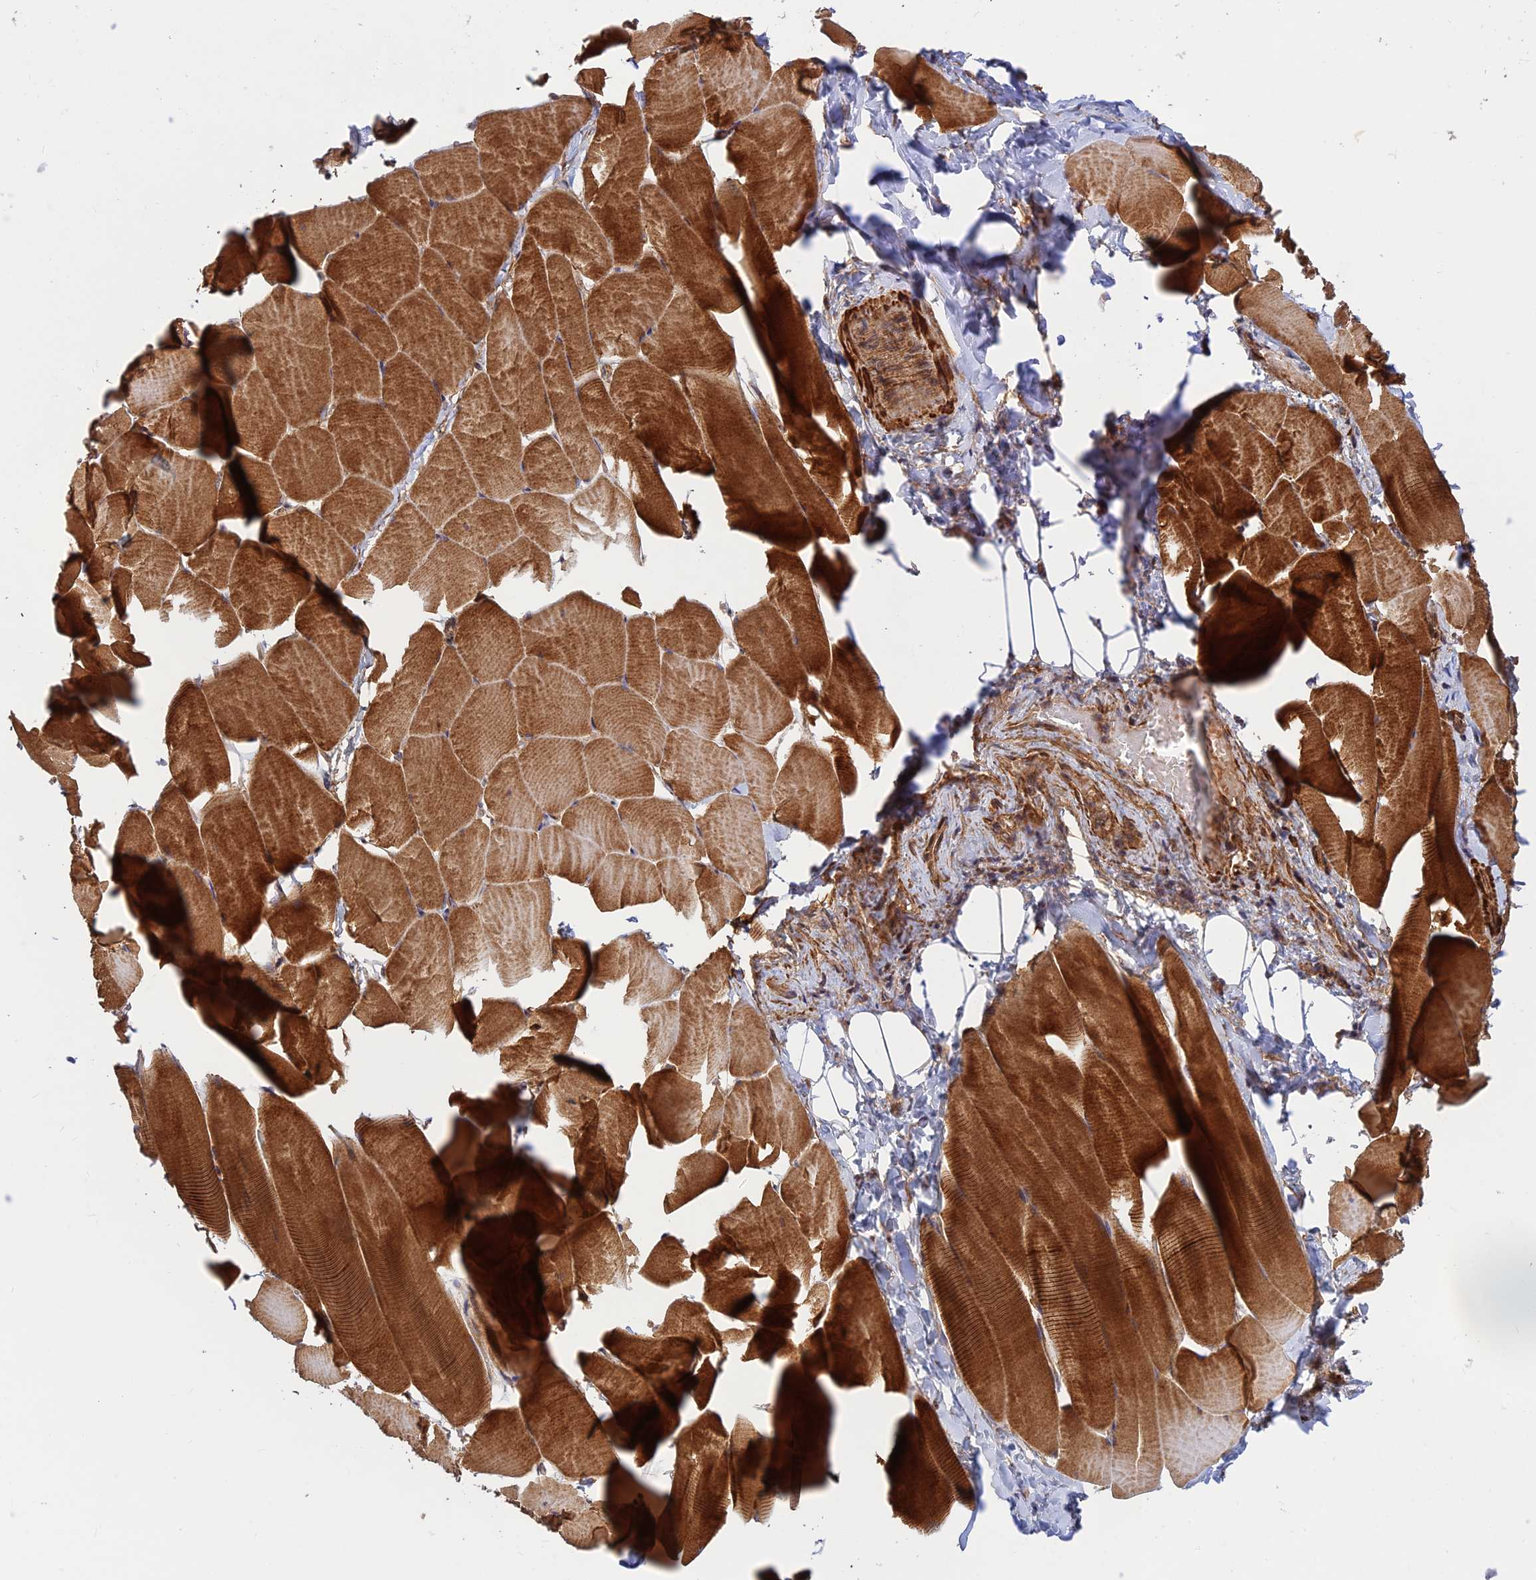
{"staining": {"intensity": "strong", "quantity": ">75%", "location": "cytoplasmic/membranous"}, "tissue": "skeletal muscle", "cell_type": "Myocytes", "image_type": "normal", "snomed": [{"axis": "morphology", "description": "Normal tissue, NOS"}, {"axis": "topography", "description": "Skeletal muscle"}], "caption": "Myocytes demonstrate high levels of strong cytoplasmic/membranous staining in about >75% of cells in unremarkable skeletal muscle. (Stains: DAB (3,3'-diaminobenzidine) in brown, nuclei in blue, Microscopy: brightfield microscopy at high magnification).", "gene": "RELCH", "patient": {"sex": "male", "age": 25}}